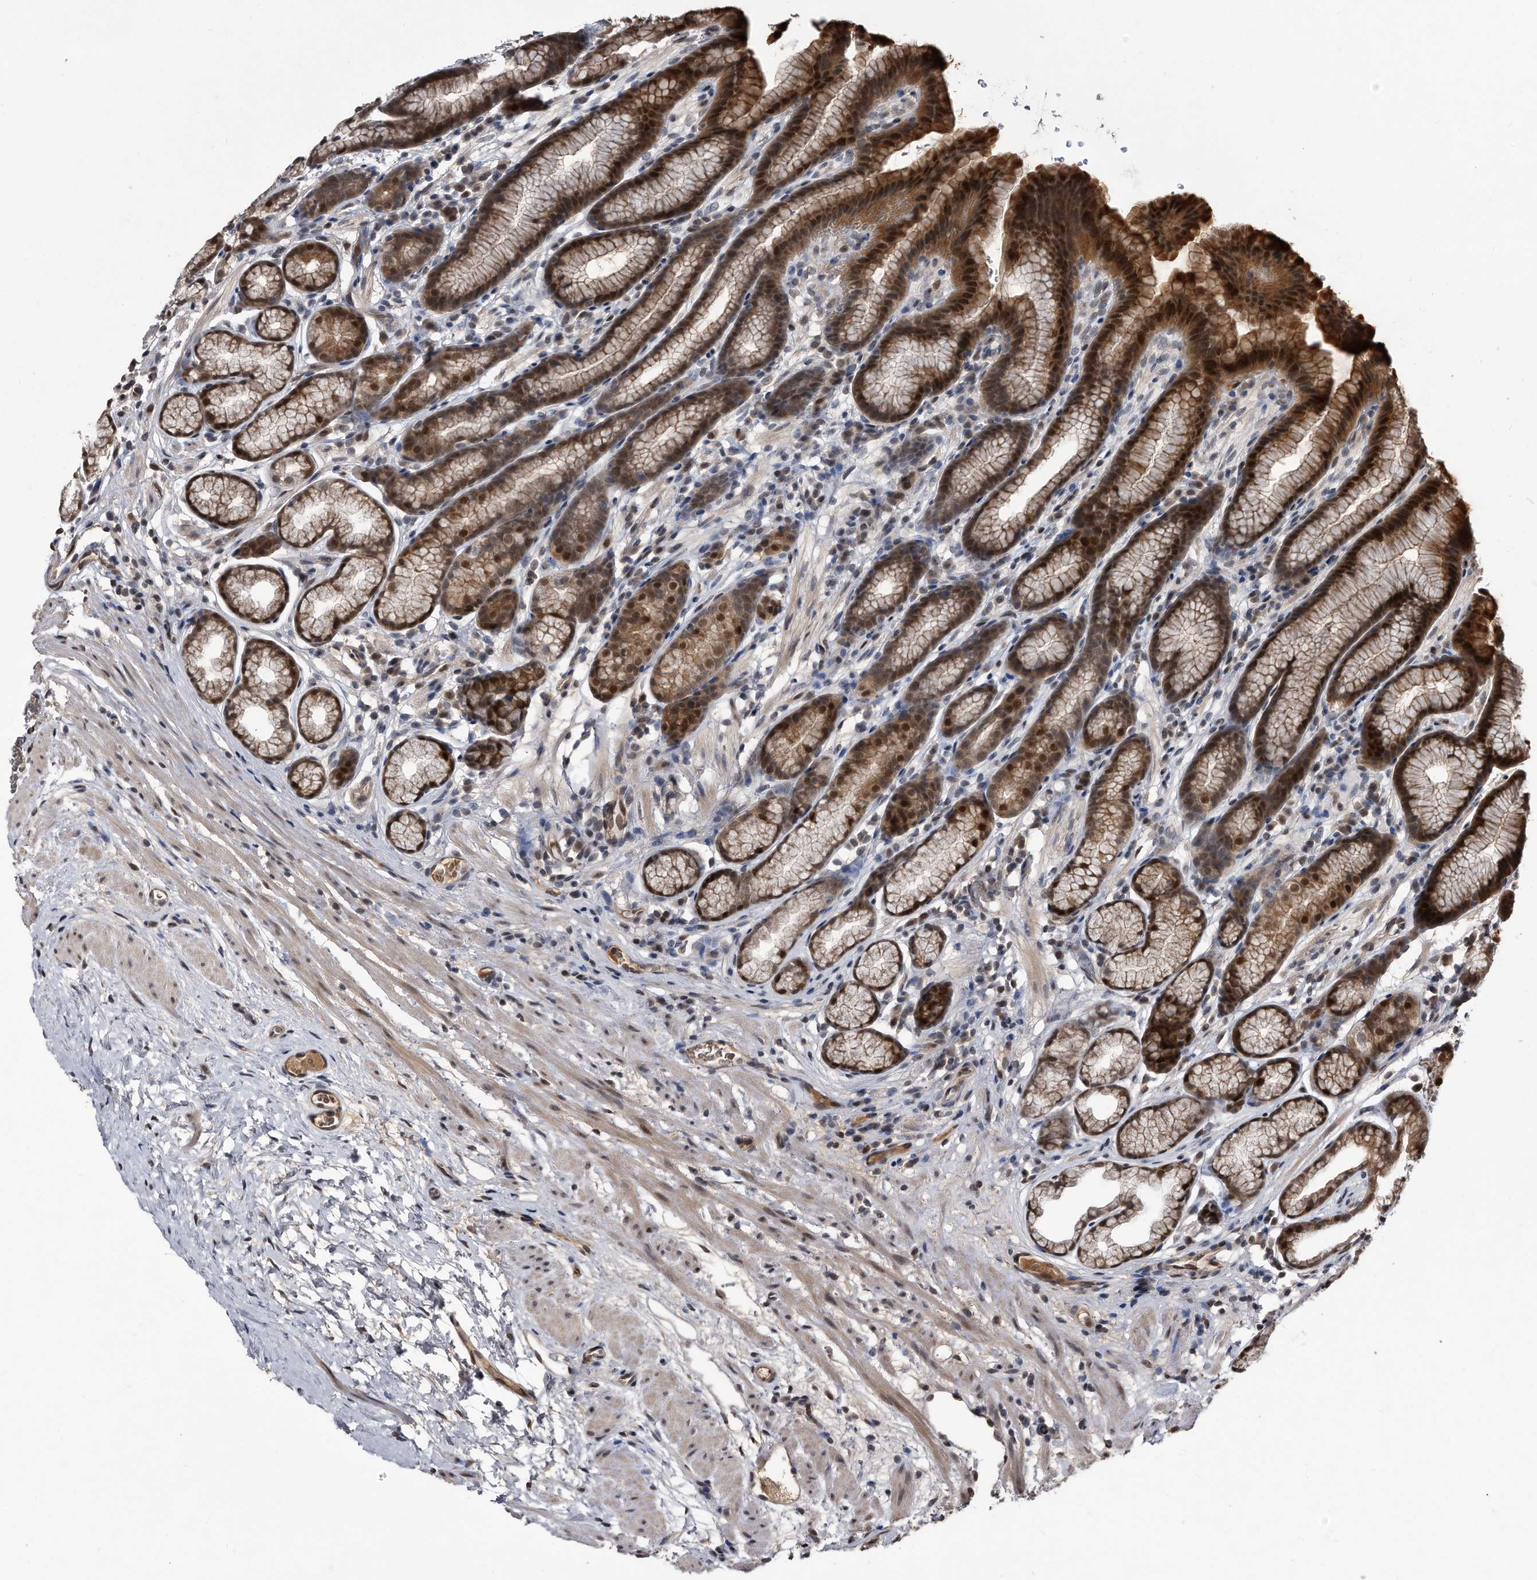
{"staining": {"intensity": "strong", "quantity": "25%-75%", "location": "cytoplasmic/membranous,nuclear"}, "tissue": "stomach", "cell_type": "Glandular cells", "image_type": "normal", "snomed": [{"axis": "morphology", "description": "Normal tissue, NOS"}, {"axis": "topography", "description": "Stomach"}], "caption": "Immunohistochemical staining of unremarkable stomach reveals 25%-75% levels of strong cytoplasmic/membranous,nuclear protein positivity in approximately 25%-75% of glandular cells. Immunohistochemistry stains the protein in brown and the nuclei are stained blue.", "gene": "RAD23B", "patient": {"sex": "male", "age": 42}}